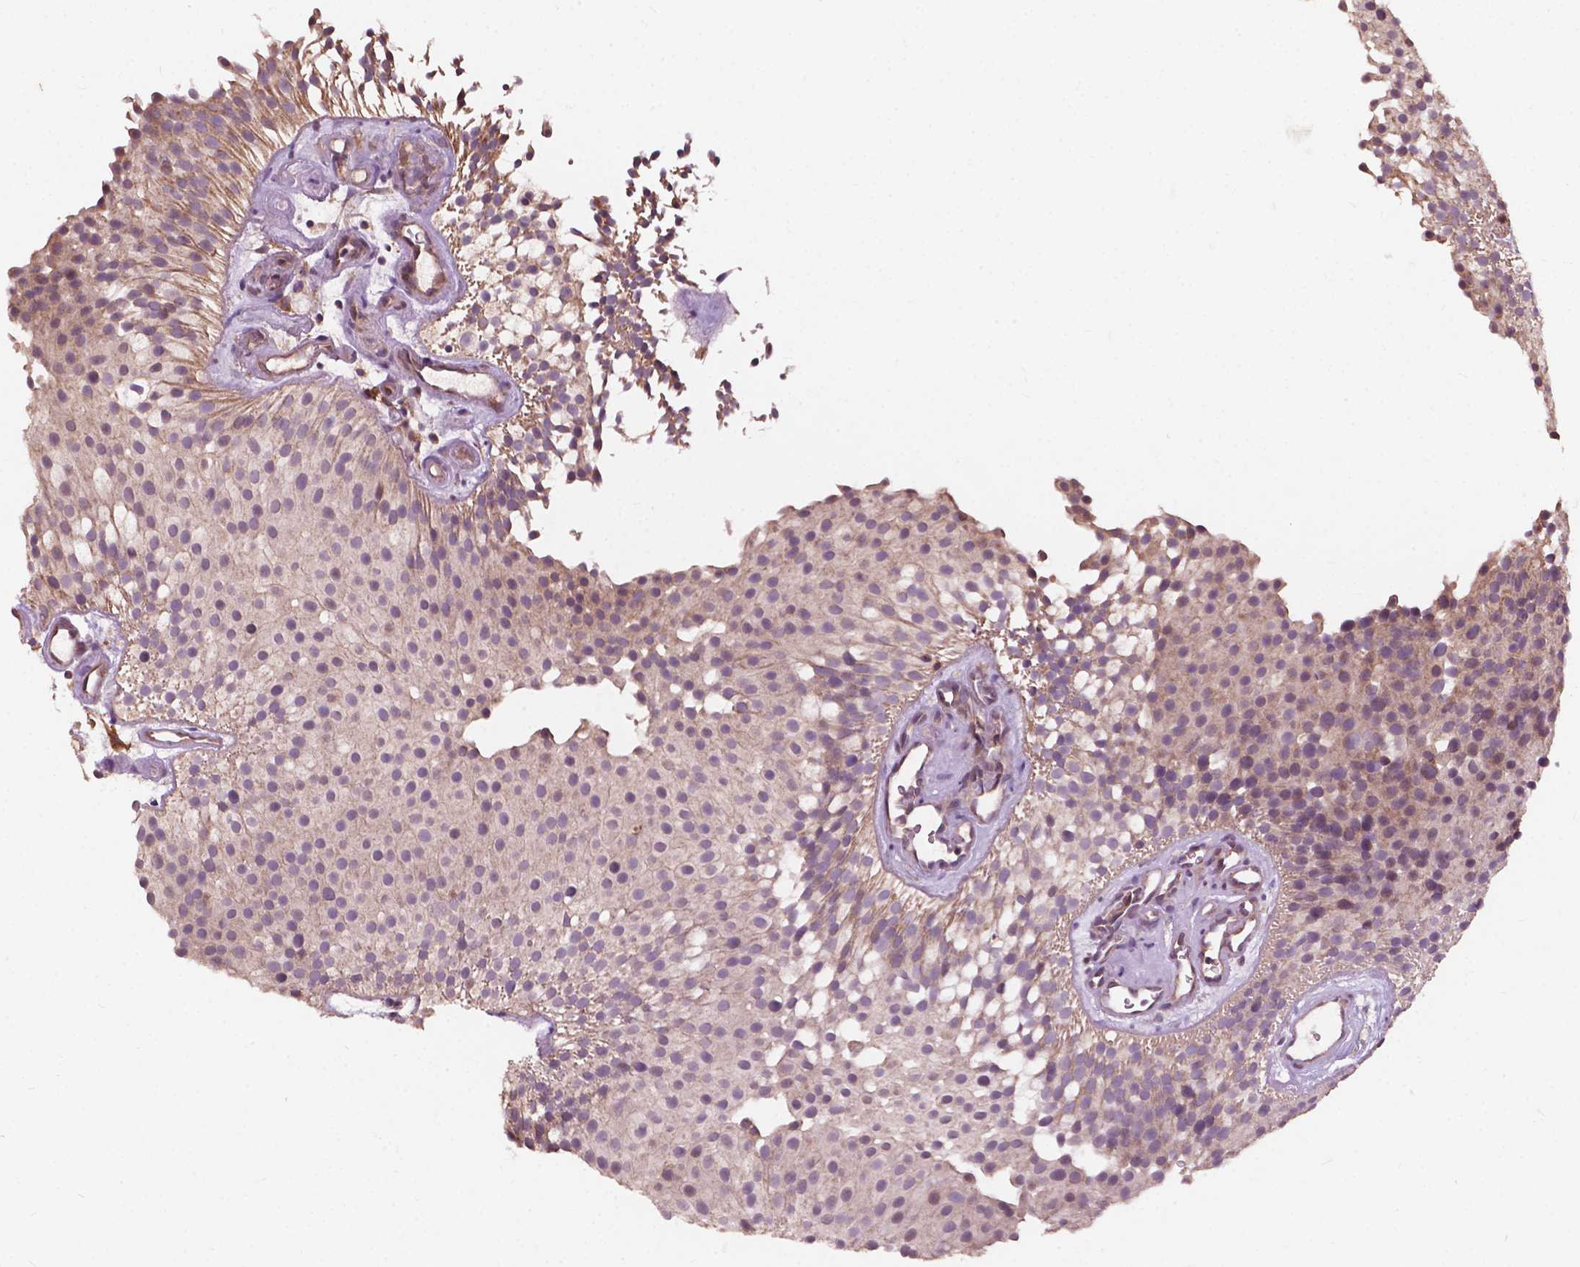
{"staining": {"intensity": "weak", "quantity": "25%-75%", "location": "cytoplasmic/membranous"}, "tissue": "urothelial cancer", "cell_type": "Tumor cells", "image_type": "cancer", "snomed": [{"axis": "morphology", "description": "Urothelial carcinoma, Low grade"}, {"axis": "topography", "description": "Urinary bladder"}], "caption": "This image exhibits urothelial cancer stained with immunohistochemistry (IHC) to label a protein in brown. The cytoplasmic/membranous of tumor cells show weak positivity for the protein. Nuclei are counter-stained blue.", "gene": "CDC42BPA", "patient": {"sex": "female", "age": 87}}